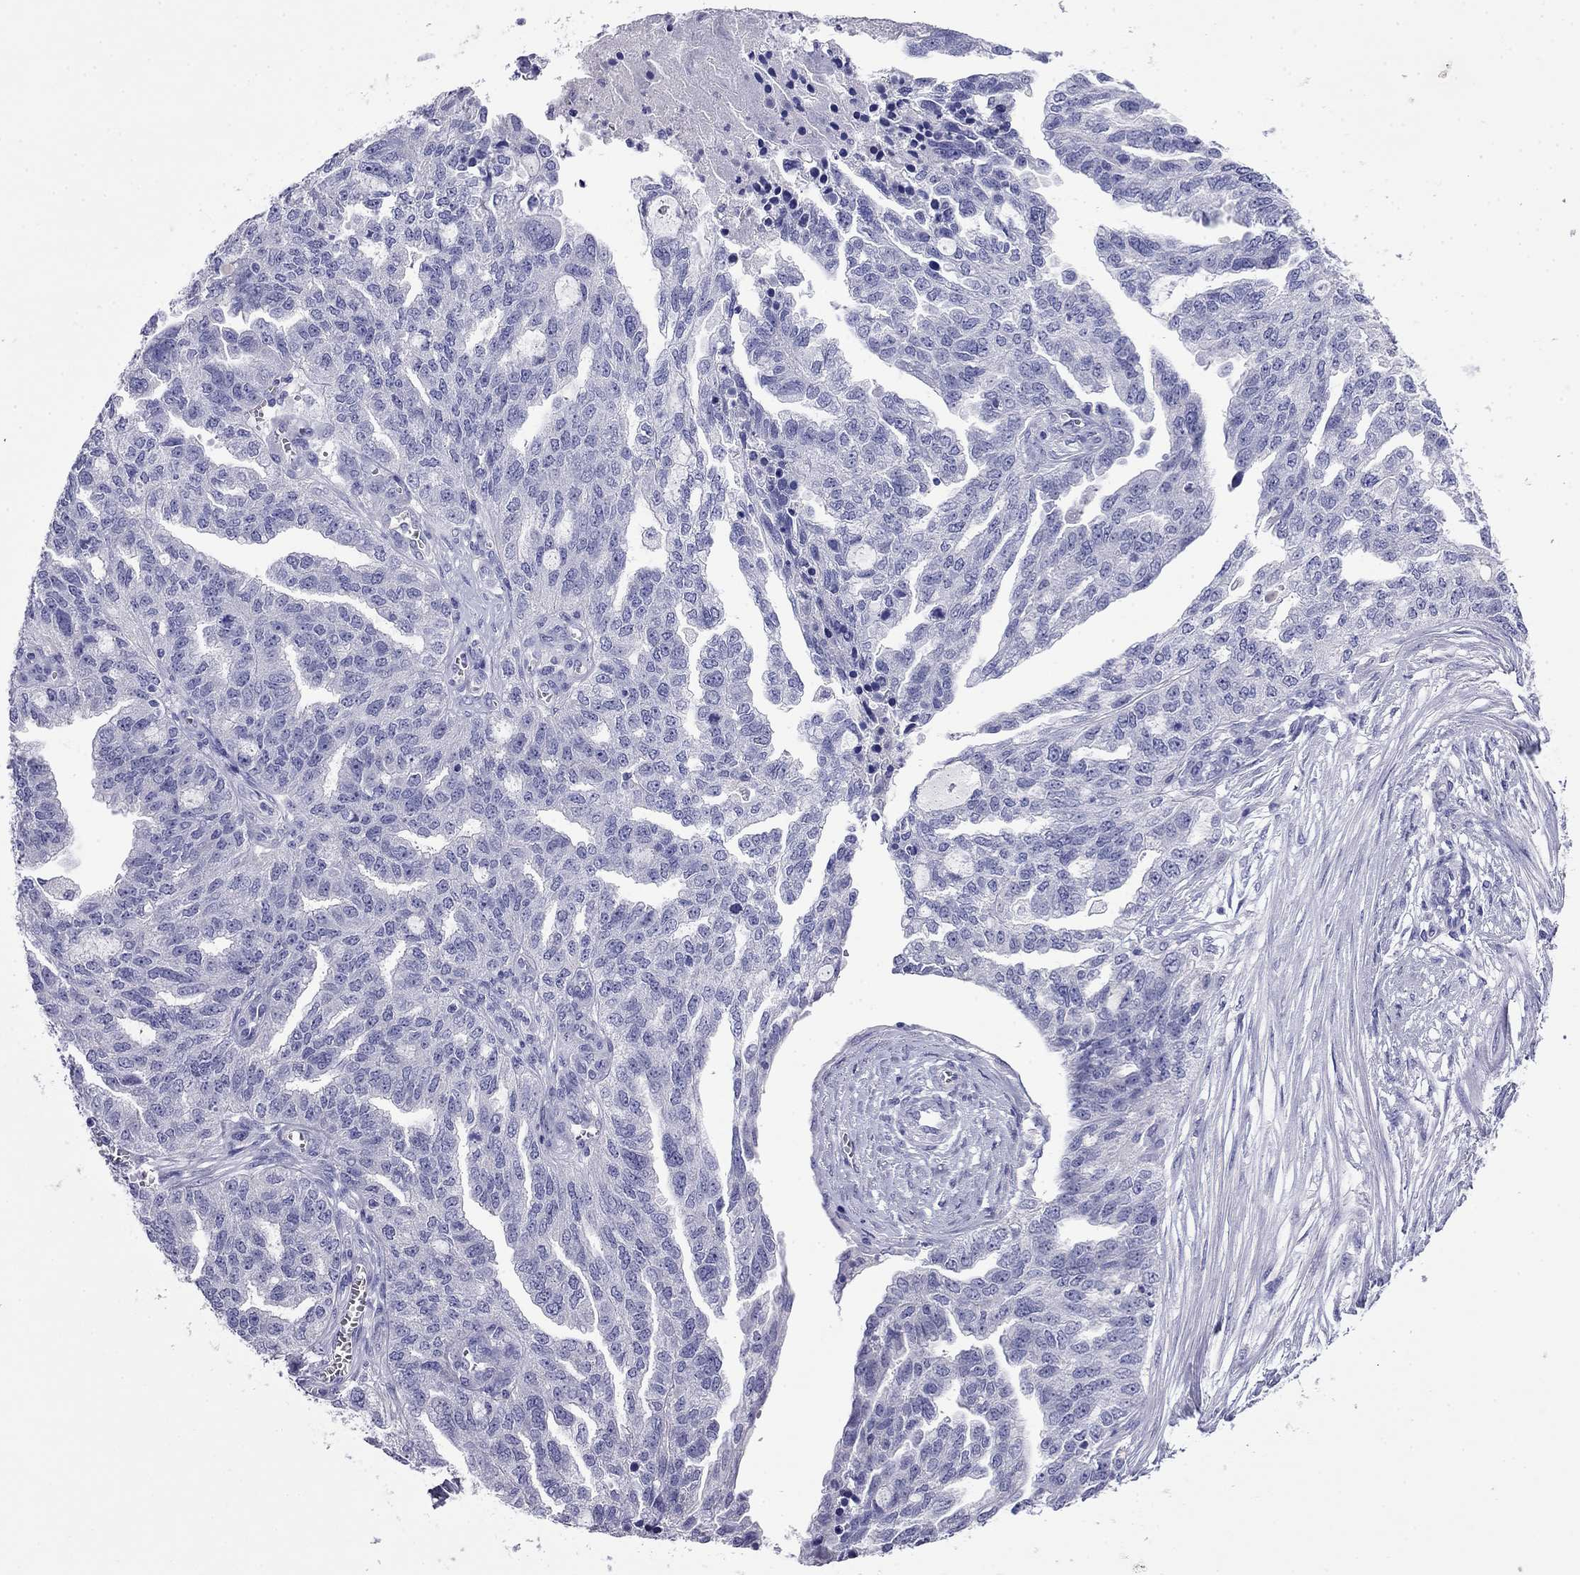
{"staining": {"intensity": "negative", "quantity": "none", "location": "none"}, "tissue": "ovarian cancer", "cell_type": "Tumor cells", "image_type": "cancer", "snomed": [{"axis": "morphology", "description": "Cystadenocarcinoma, serous, NOS"}, {"axis": "topography", "description": "Ovary"}], "caption": "This is an immunohistochemistry micrograph of ovarian serous cystadenocarcinoma. There is no expression in tumor cells.", "gene": "MYO15A", "patient": {"sex": "female", "age": 51}}